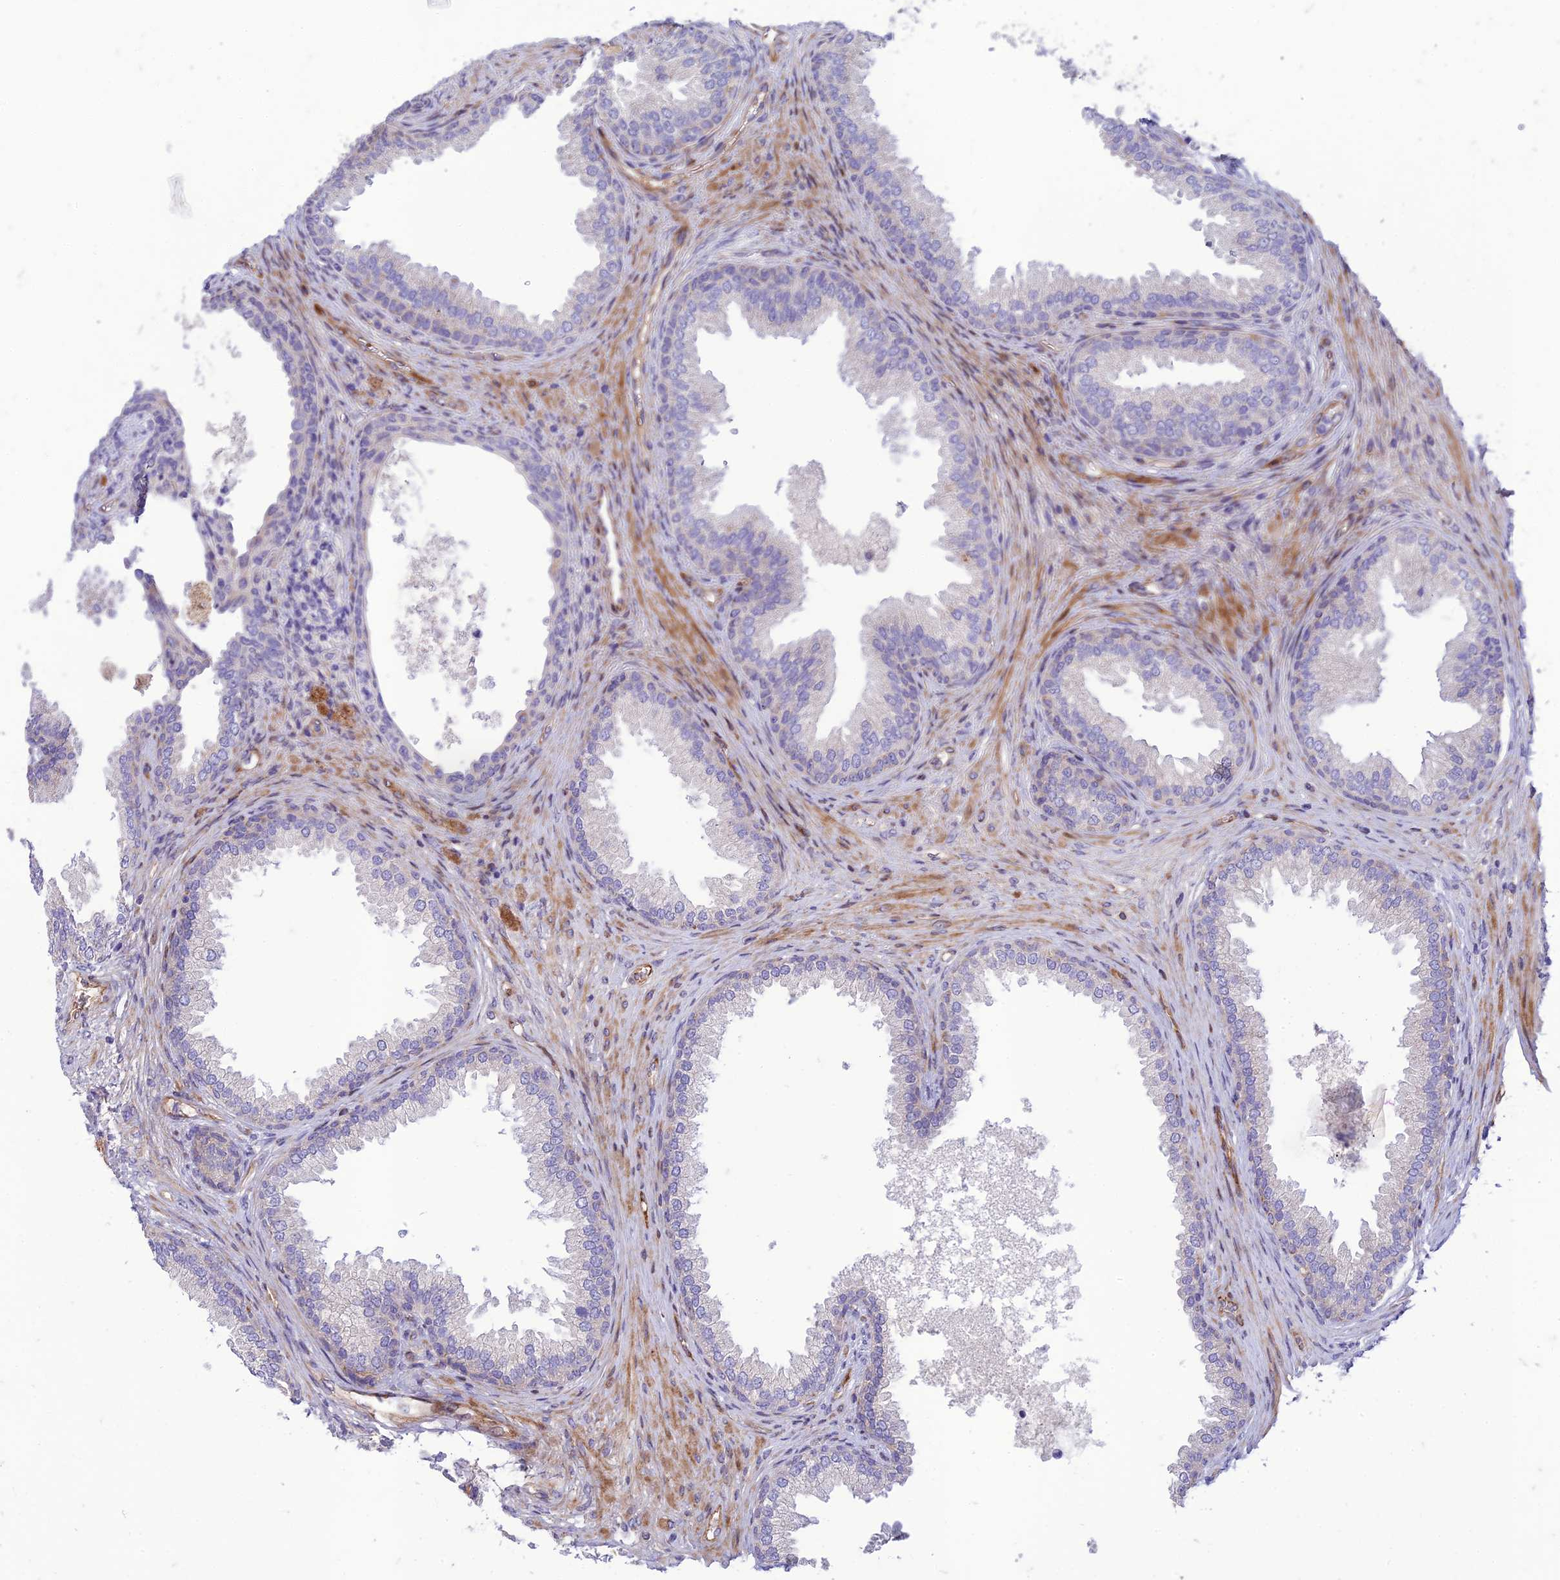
{"staining": {"intensity": "negative", "quantity": "none", "location": "none"}, "tissue": "prostate", "cell_type": "Glandular cells", "image_type": "normal", "snomed": [{"axis": "morphology", "description": "Normal tissue, NOS"}, {"axis": "topography", "description": "Prostate"}], "caption": "Photomicrograph shows no significant protein expression in glandular cells of benign prostate. The staining was performed using DAB to visualize the protein expression in brown, while the nuclei were stained in blue with hematoxylin (Magnification: 20x).", "gene": "SEL1L3", "patient": {"sex": "male", "age": 76}}